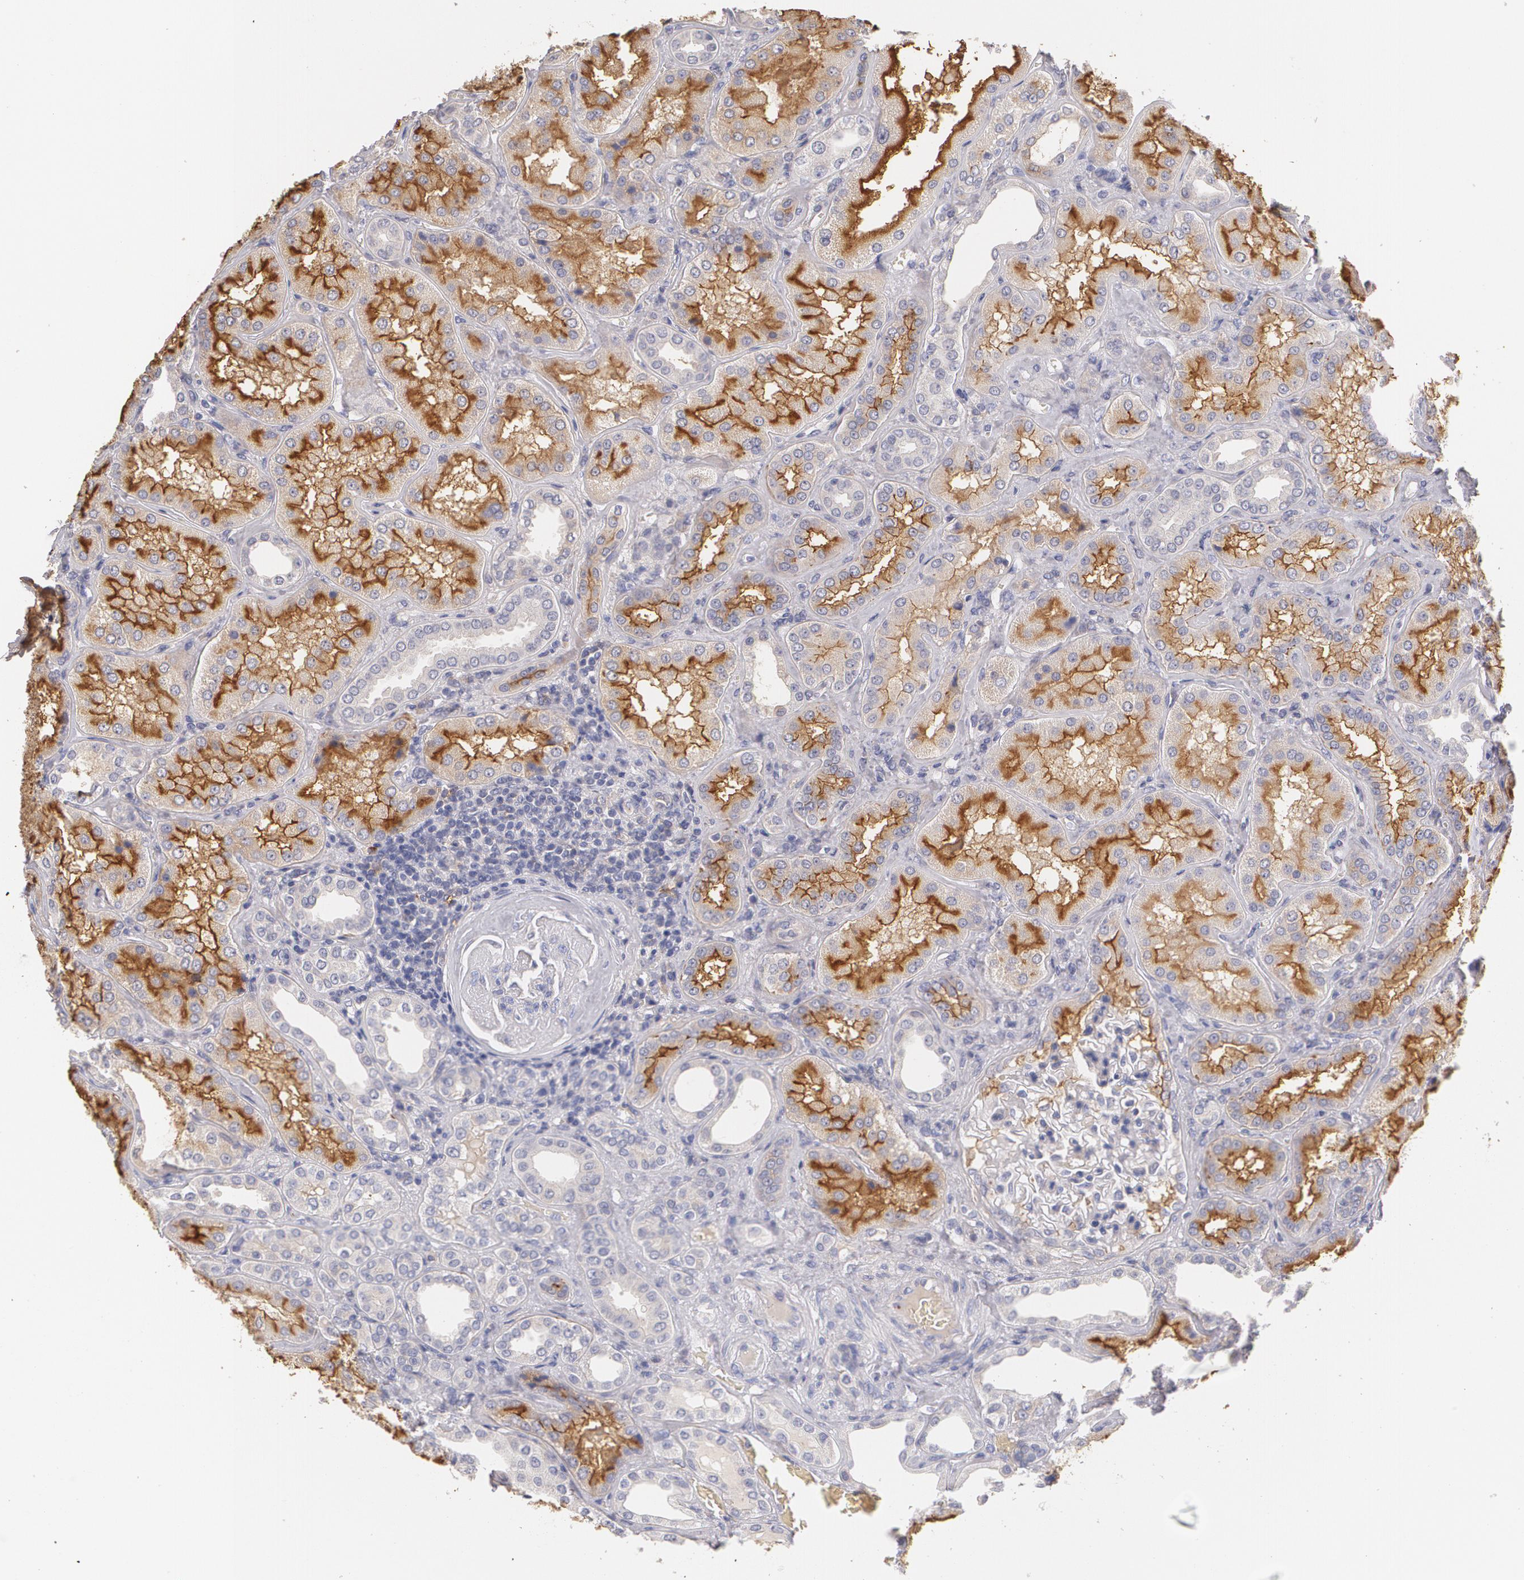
{"staining": {"intensity": "negative", "quantity": "none", "location": "none"}, "tissue": "kidney", "cell_type": "Cells in glomeruli", "image_type": "normal", "snomed": [{"axis": "morphology", "description": "Normal tissue, NOS"}, {"axis": "topography", "description": "Kidney"}], "caption": "IHC photomicrograph of normal kidney: kidney stained with DAB demonstrates no significant protein staining in cells in glomeruli.", "gene": "FBLN1", "patient": {"sex": "female", "age": 56}}